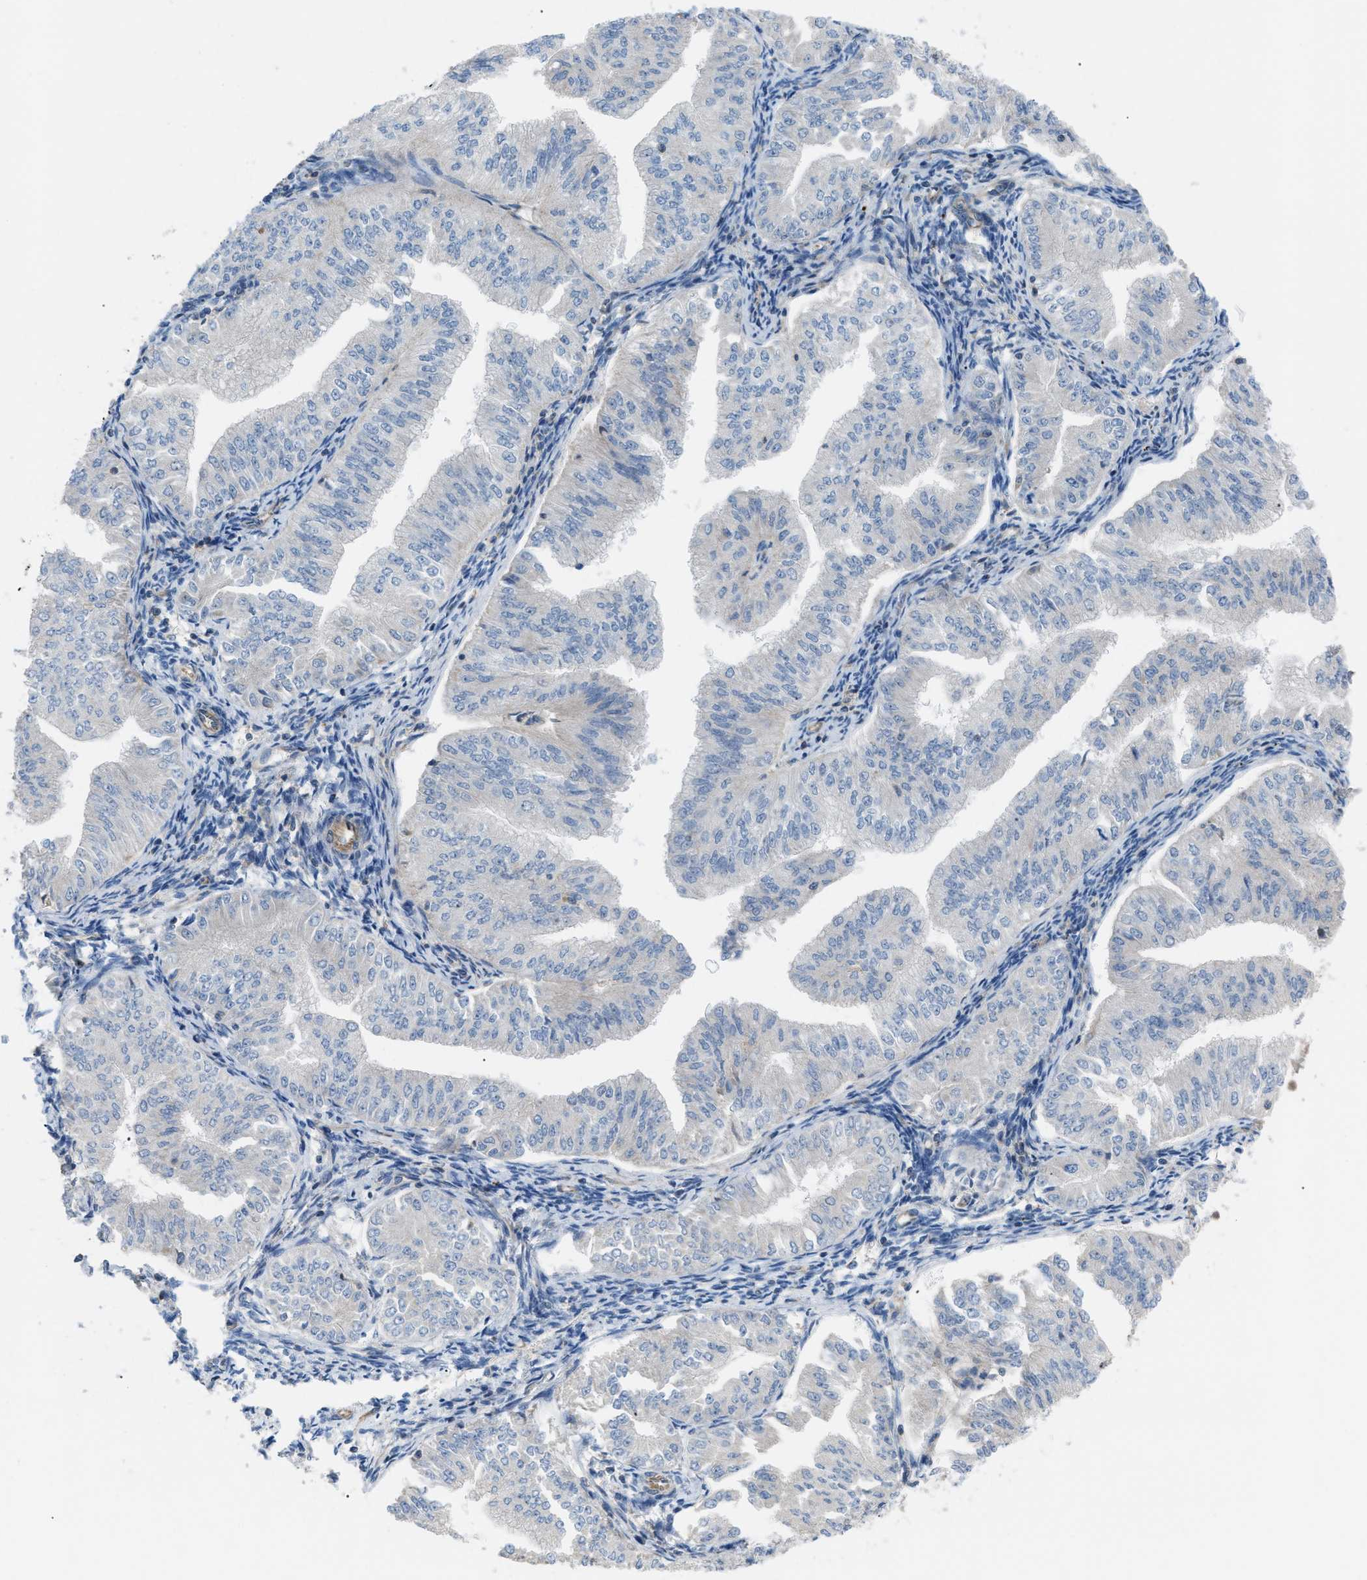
{"staining": {"intensity": "negative", "quantity": "none", "location": "none"}, "tissue": "endometrial cancer", "cell_type": "Tumor cells", "image_type": "cancer", "snomed": [{"axis": "morphology", "description": "Normal tissue, NOS"}, {"axis": "morphology", "description": "Adenocarcinoma, NOS"}, {"axis": "topography", "description": "Endometrium"}], "caption": "An image of human endometrial cancer (adenocarcinoma) is negative for staining in tumor cells.", "gene": "ATP2A3", "patient": {"sex": "female", "age": 53}}